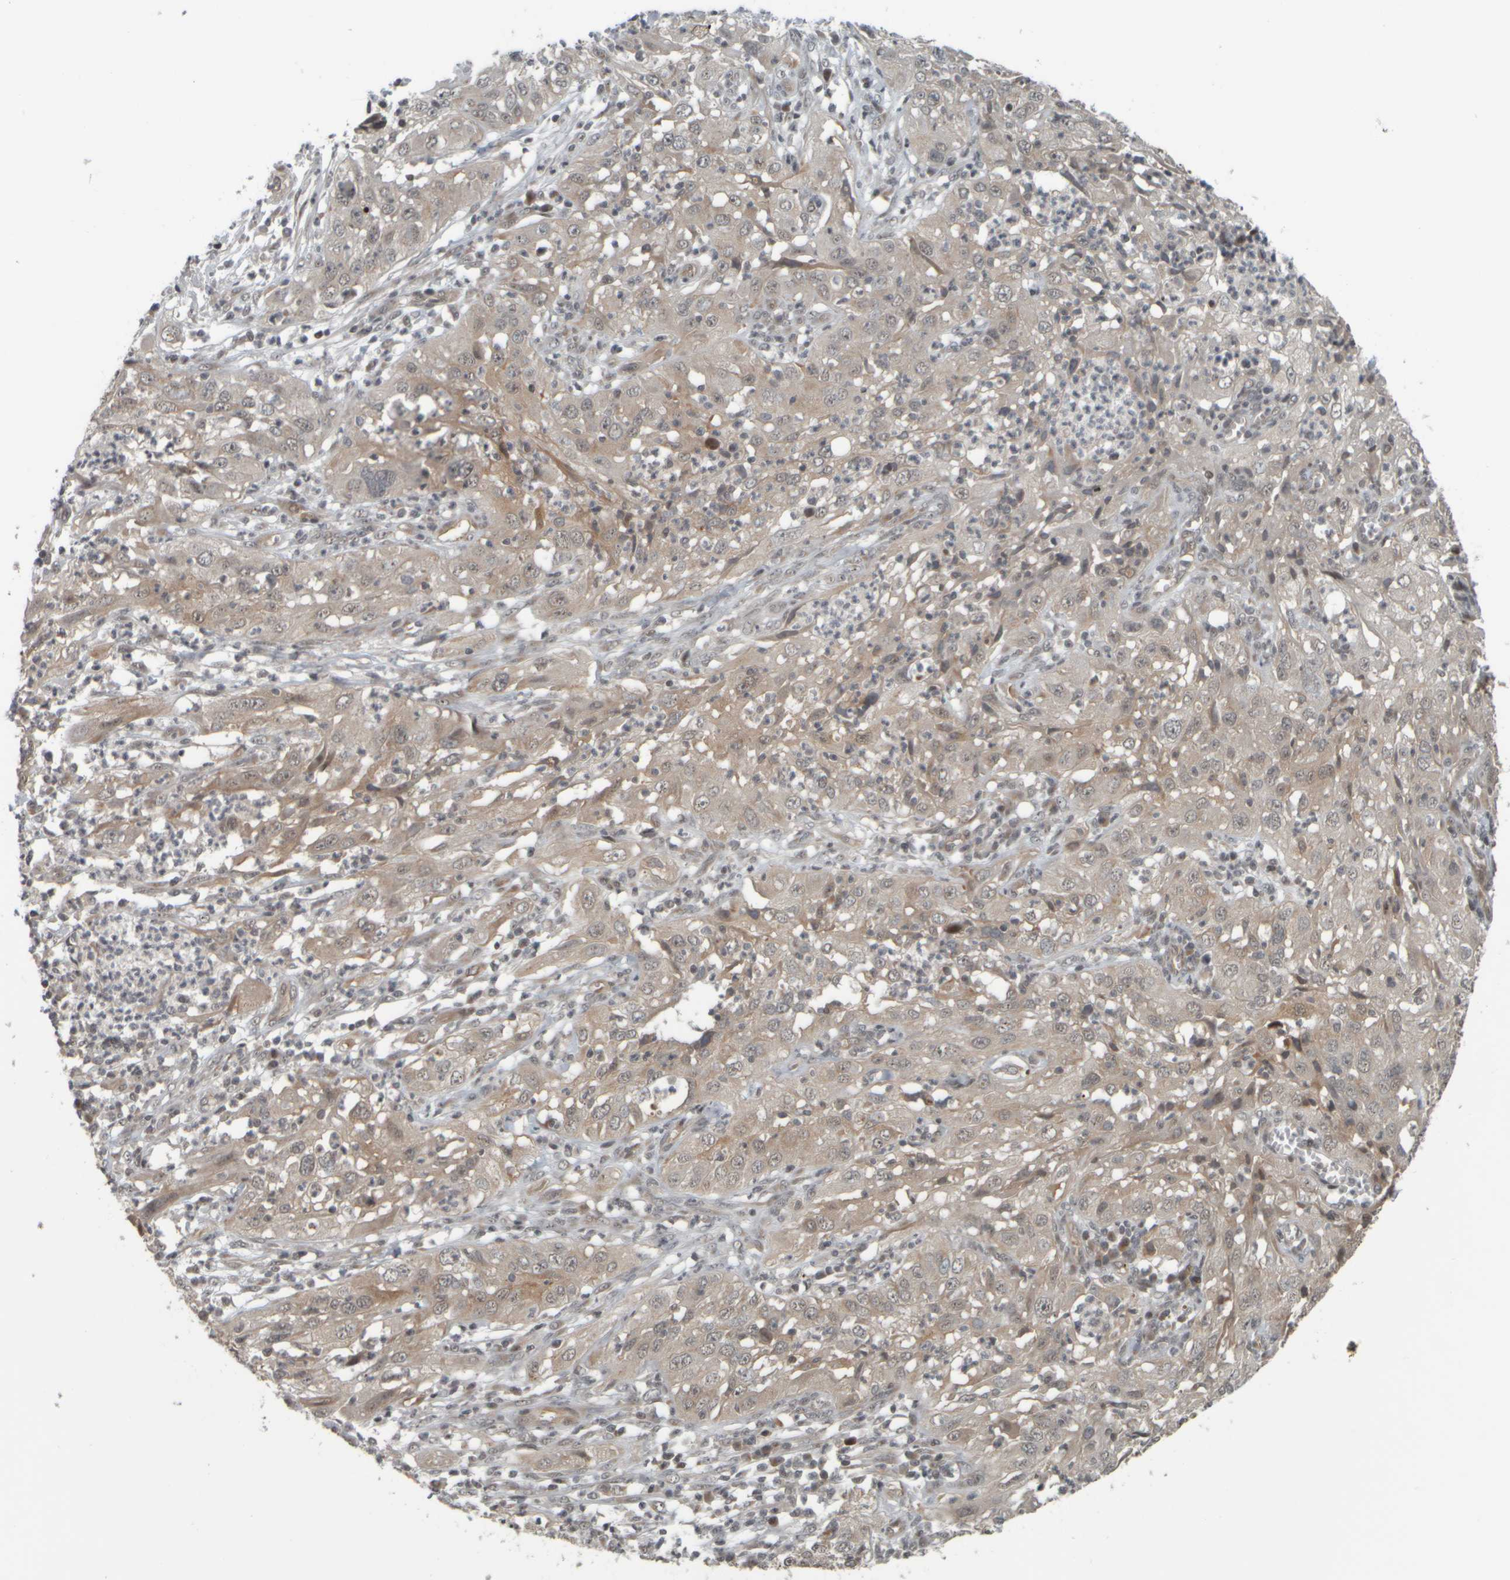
{"staining": {"intensity": "weak", "quantity": "25%-75%", "location": "cytoplasmic/membranous,nuclear"}, "tissue": "cervical cancer", "cell_type": "Tumor cells", "image_type": "cancer", "snomed": [{"axis": "morphology", "description": "Squamous cell carcinoma, NOS"}, {"axis": "topography", "description": "Cervix"}], "caption": "Protein staining reveals weak cytoplasmic/membranous and nuclear staining in about 25%-75% of tumor cells in cervical squamous cell carcinoma. The staining was performed using DAB to visualize the protein expression in brown, while the nuclei were stained in blue with hematoxylin (Magnification: 20x).", "gene": "NAPG", "patient": {"sex": "female", "age": 32}}